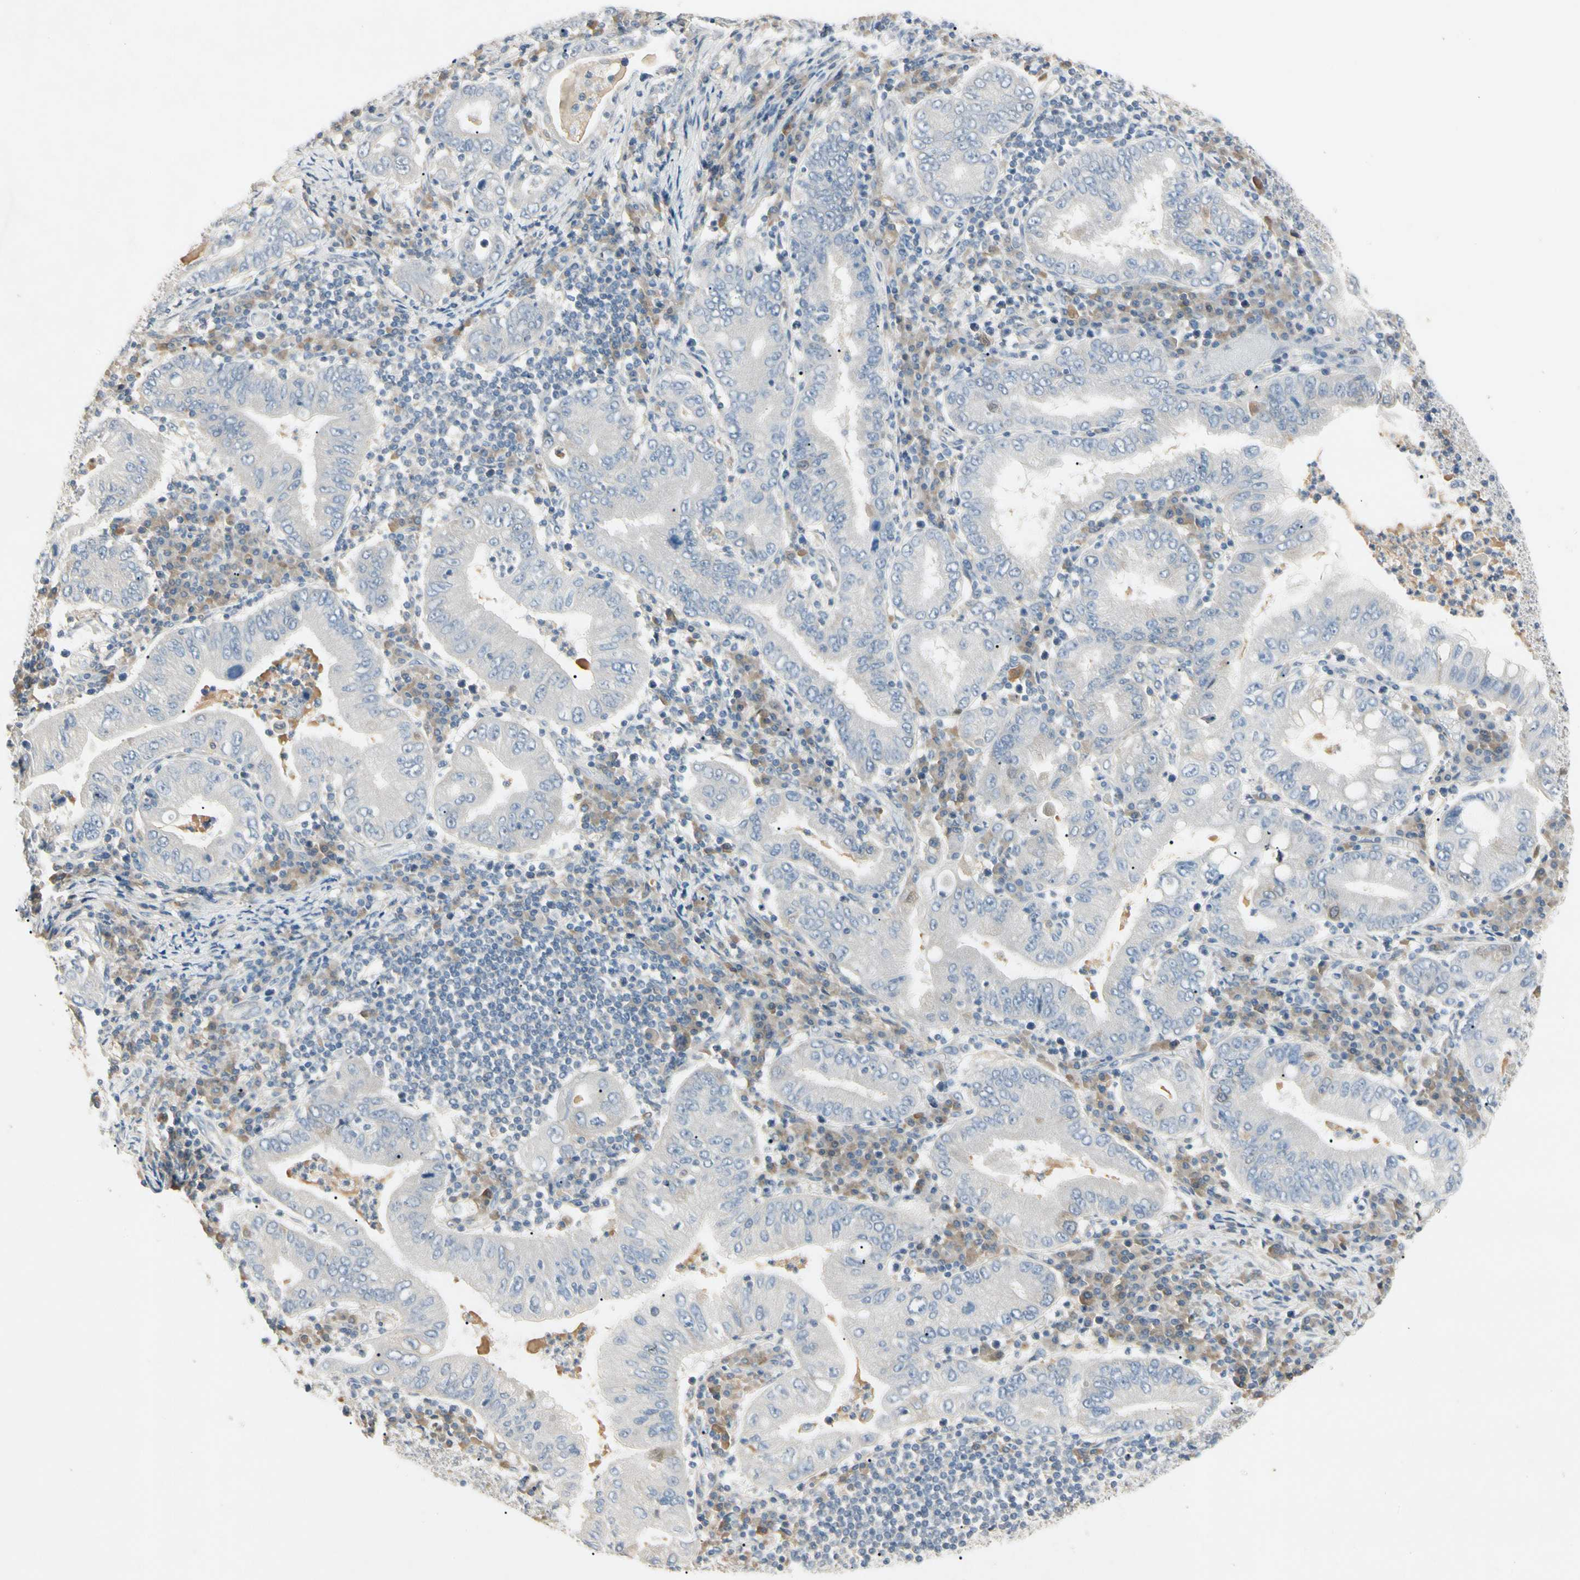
{"staining": {"intensity": "negative", "quantity": "none", "location": "none"}, "tissue": "stomach cancer", "cell_type": "Tumor cells", "image_type": "cancer", "snomed": [{"axis": "morphology", "description": "Normal tissue, NOS"}, {"axis": "morphology", "description": "Adenocarcinoma, NOS"}, {"axis": "topography", "description": "Esophagus"}, {"axis": "topography", "description": "Stomach, upper"}, {"axis": "topography", "description": "Peripheral nerve tissue"}], "caption": "Immunohistochemical staining of human stomach adenocarcinoma demonstrates no significant expression in tumor cells.", "gene": "PRSS21", "patient": {"sex": "male", "age": 62}}